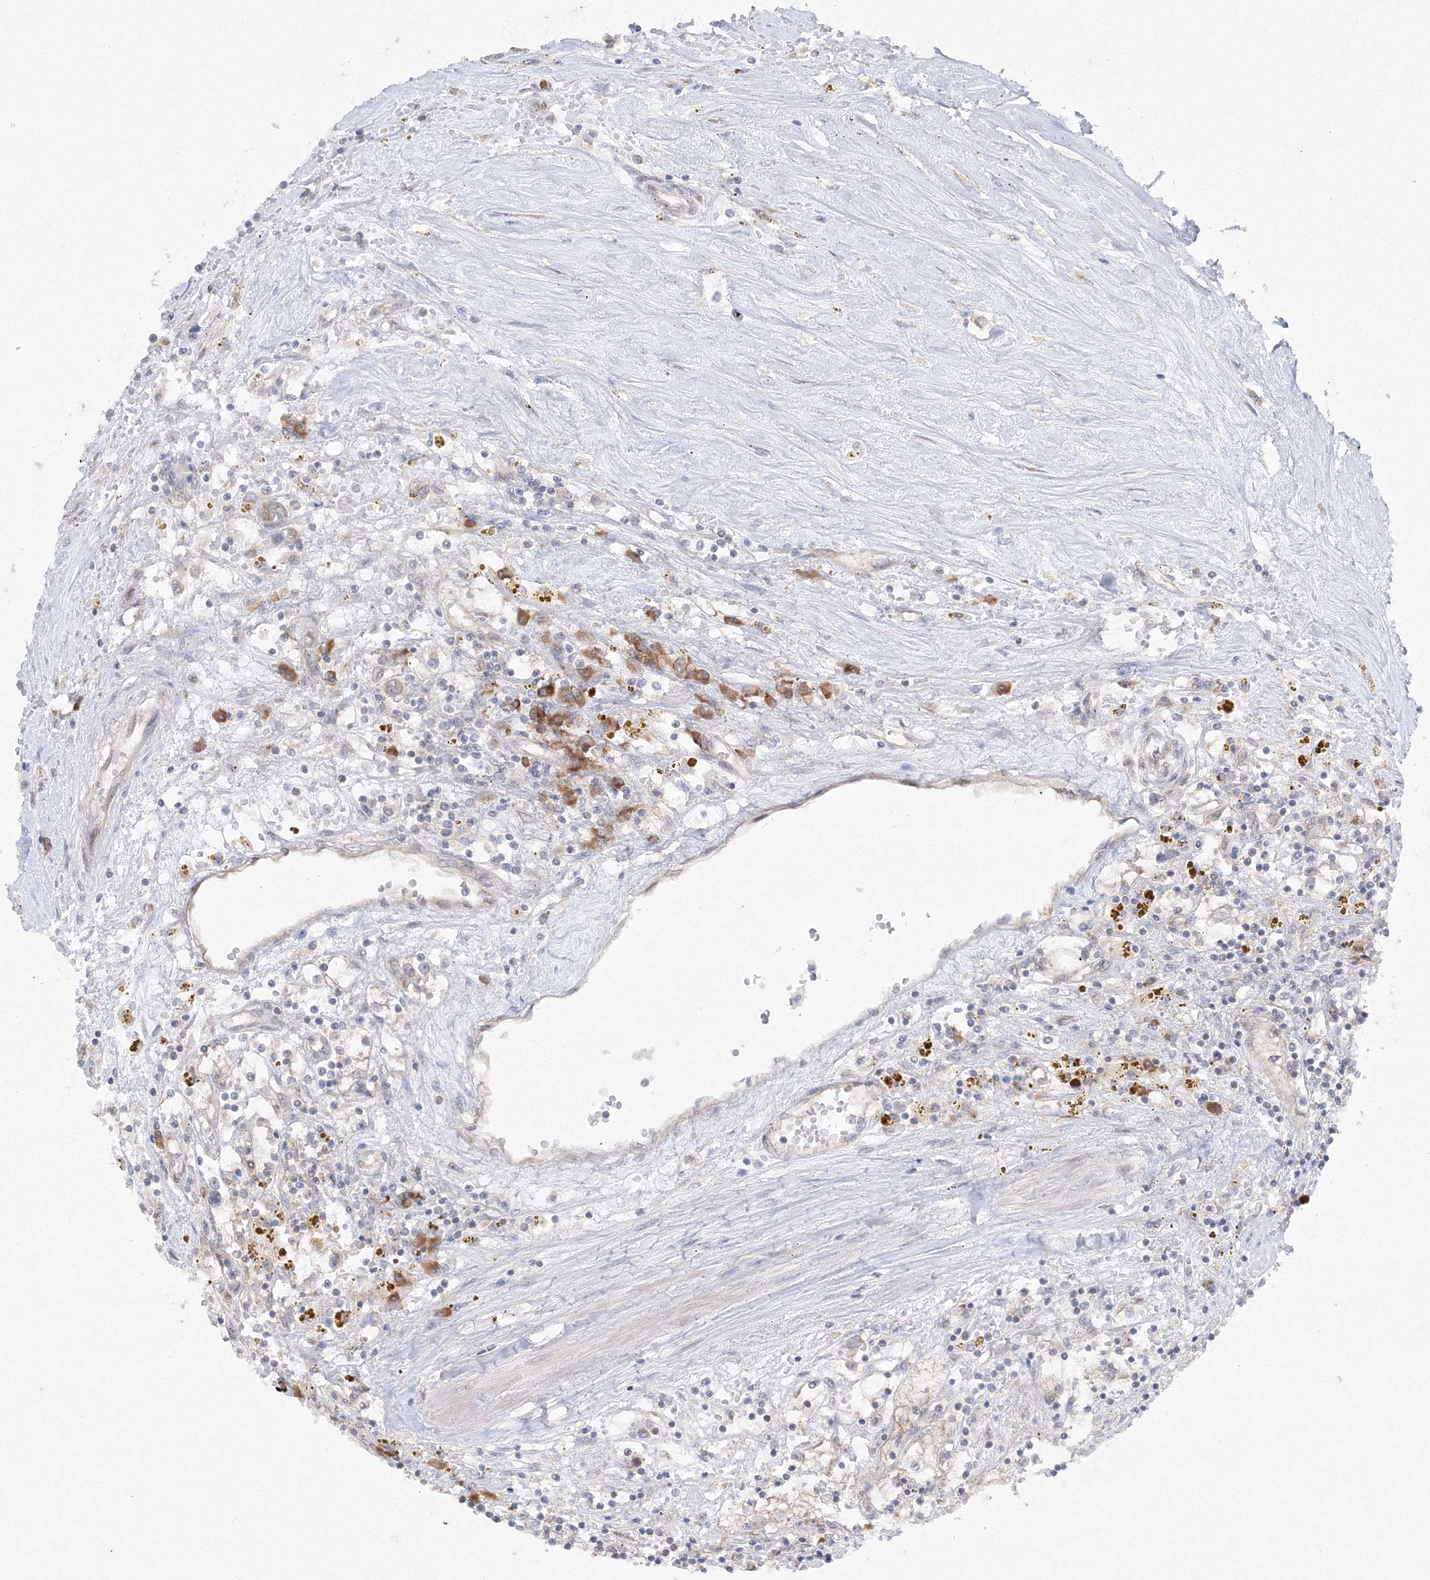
{"staining": {"intensity": "negative", "quantity": "none", "location": "none"}, "tissue": "renal cancer", "cell_type": "Tumor cells", "image_type": "cancer", "snomed": [{"axis": "morphology", "description": "Adenocarcinoma, NOS"}, {"axis": "topography", "description": "Kidney"}], "caption": "This photomicrograph is of adenocarcinoma (renal) stained with immunohistochemistry (IHC) to label a protein in brown with the nuclei are counter-stained blue. There is no positivity in tumor cells.", "gene": "FBXL8", "patient": {"sex": "male", "age": 56}}